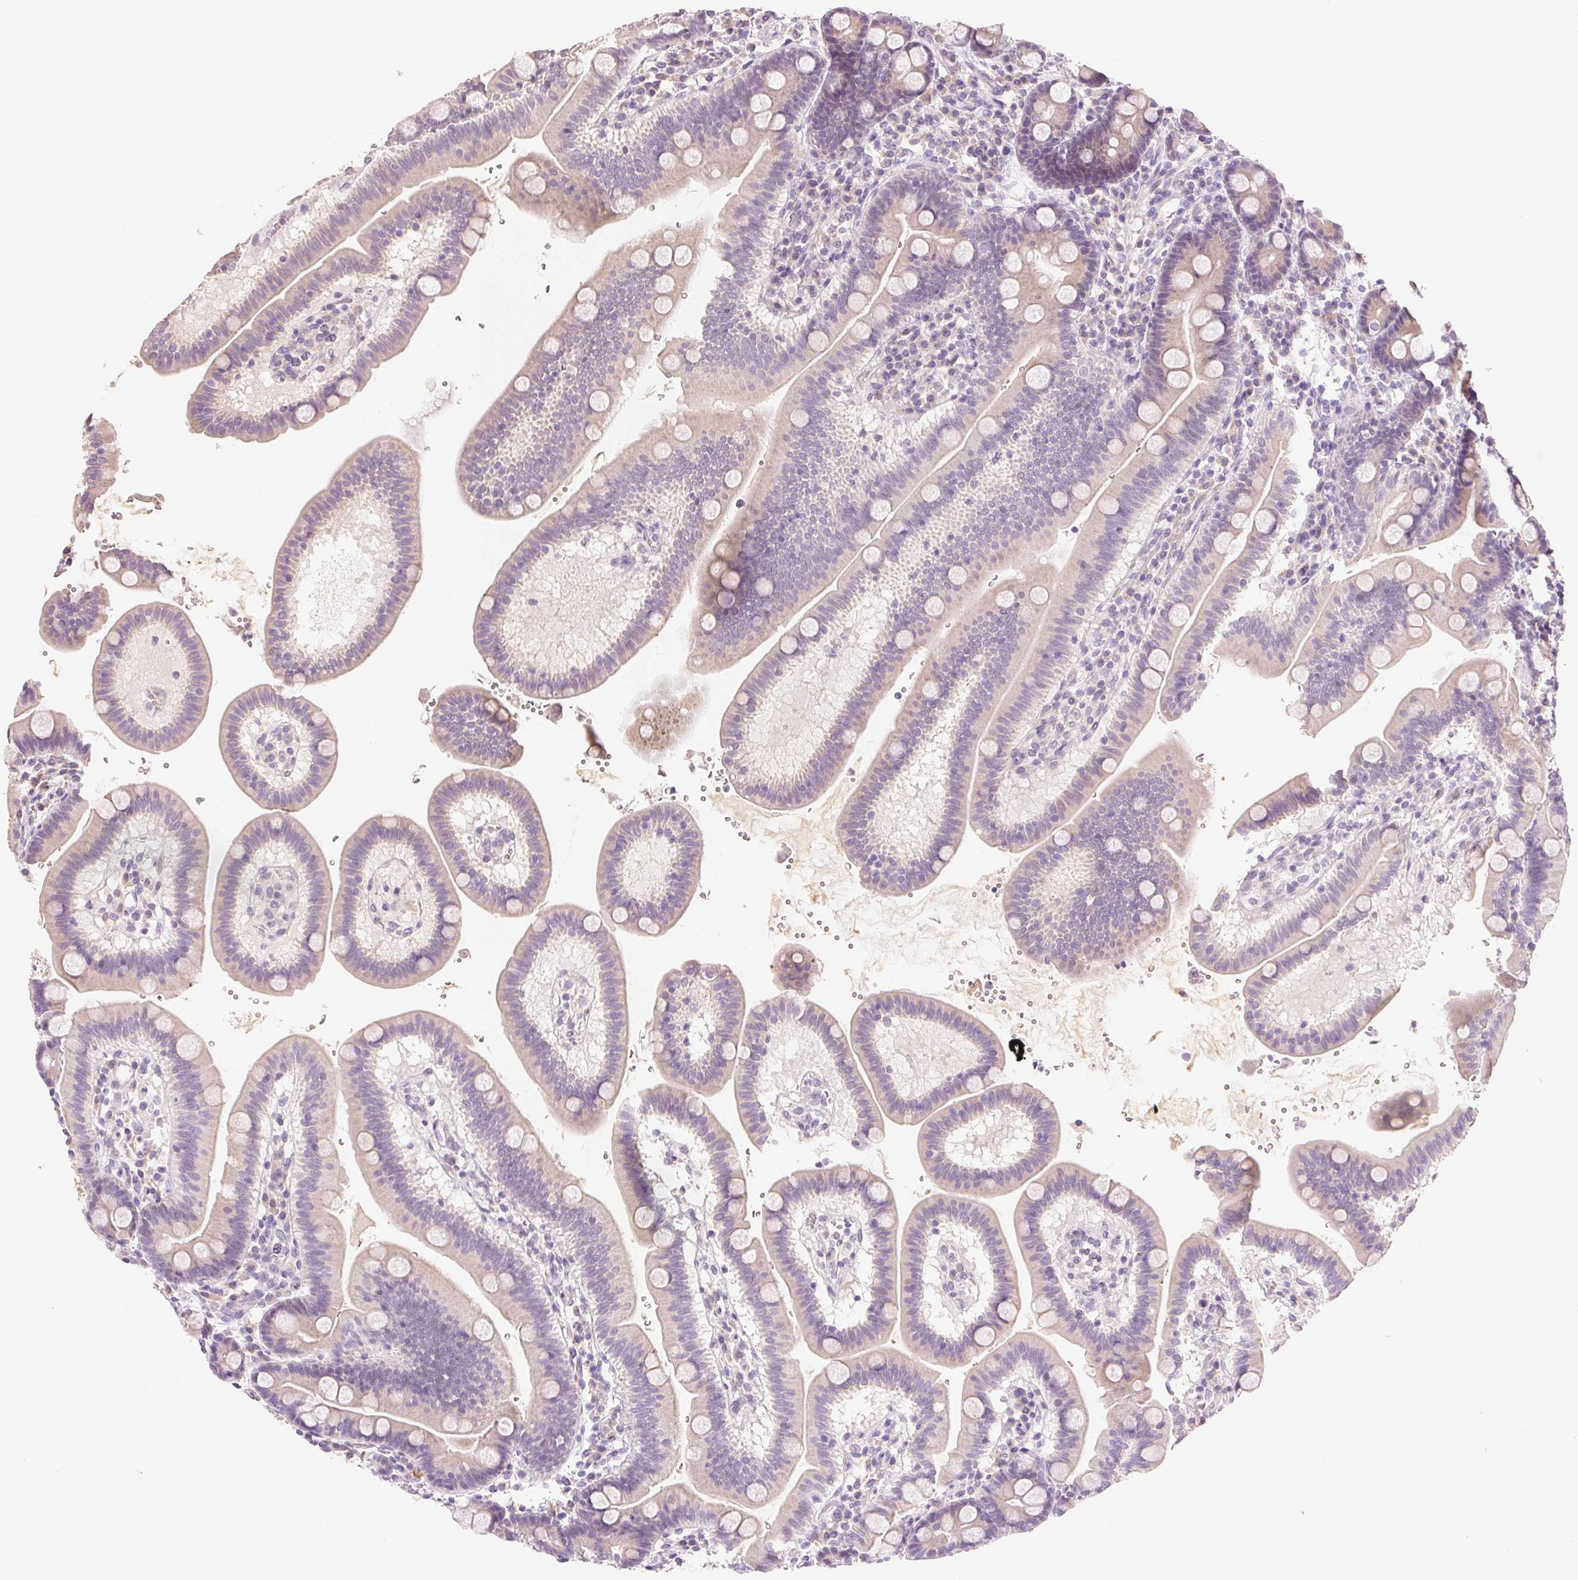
{"staining": {"intensity": "negative", "quantity": "none", "location": "none"}, "tissue": "duodenum", "cell_type": "Glandular cells", "image_type": "normal", "snomed": [{"axis": "morphology", "description": "Normal tissue, NOS"}, {"axis": "topography", "description": "Duodenum"}], "caption": "Immunohistochemistry (IHC) image of unremarkable duodenum: duodenum stained with DAB reveals no significant protein expression in glandular cells. The staining is performed using DAB brown chromogen with nuclei counter-stained in using hematoxylin.", "gene": "DHCR24", "patient": {"sex": "male", "age": 59}}